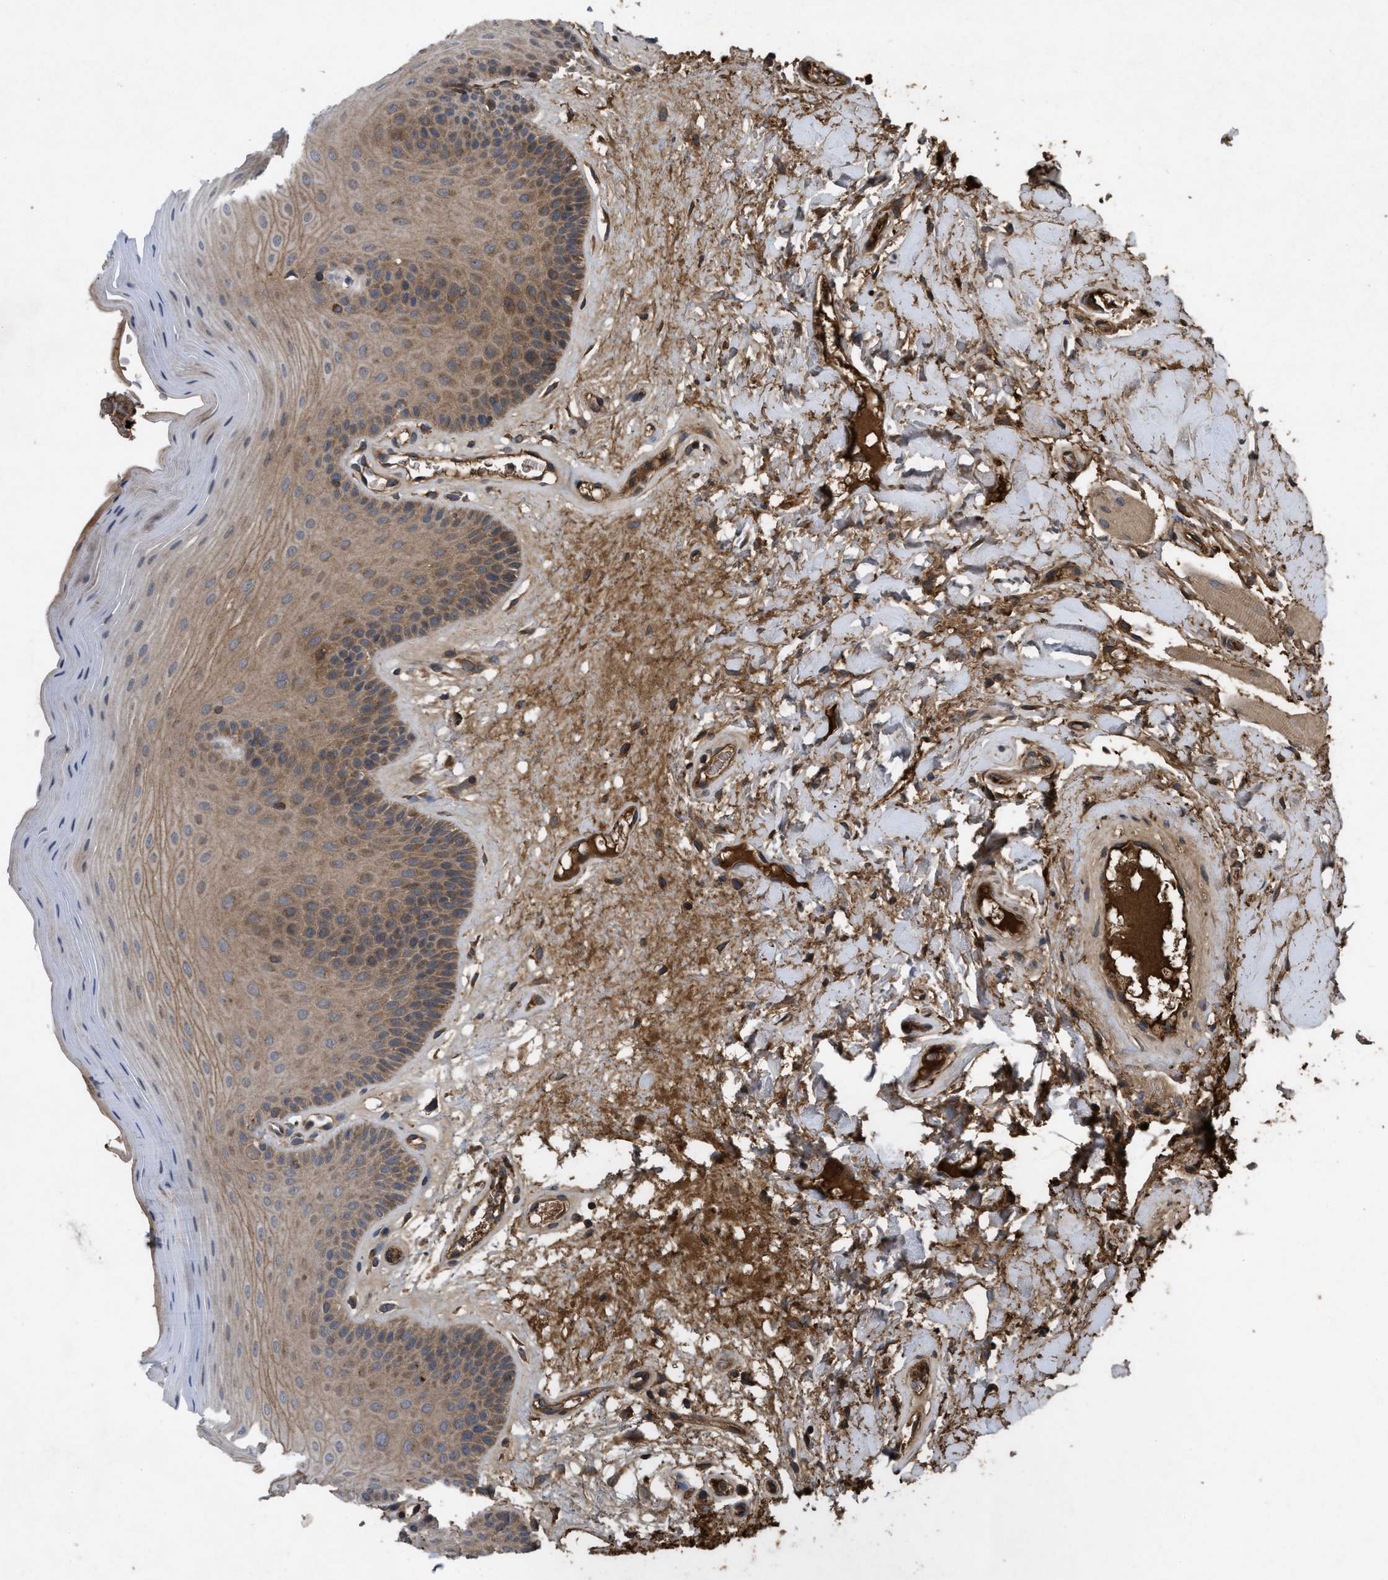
{"staining": {"intensity": "moderate", "quantity": "25%-75%", "location": "cytoplasmic/membranous"}, "tissue": "oral mucosa", "cell_type": "Squamous epithelial cells", "image_type": "normal", "snomed": [{"axis": "morphology", "description": "Normal tissue, NOS"}, {"axis": "morphology", "description": "Squamous cell carcinoma, NOS"}, {"axis": "topography", "description": "Skeletal muscle"}, {"axis": "topography", "description": "Adipose tissue"}, {"axis": "topography", "description": "Vascular tissue"}, {"axis": "topography", "description": "Oral tissue"}, {"axis": "topography", "description": "Peripheral nerve tissue"}, {"axis": "topography", "description": "Head-Neck"}], "caption": "This is an image of immunohistochemistry (IHC) staining of benign oral mucosa, which shows moderate positivity in the cytoplasmic/membranous of squamous epithelial cells.", "gene": "RAB2A", "patient": {"sex": "male", "age": 71}}